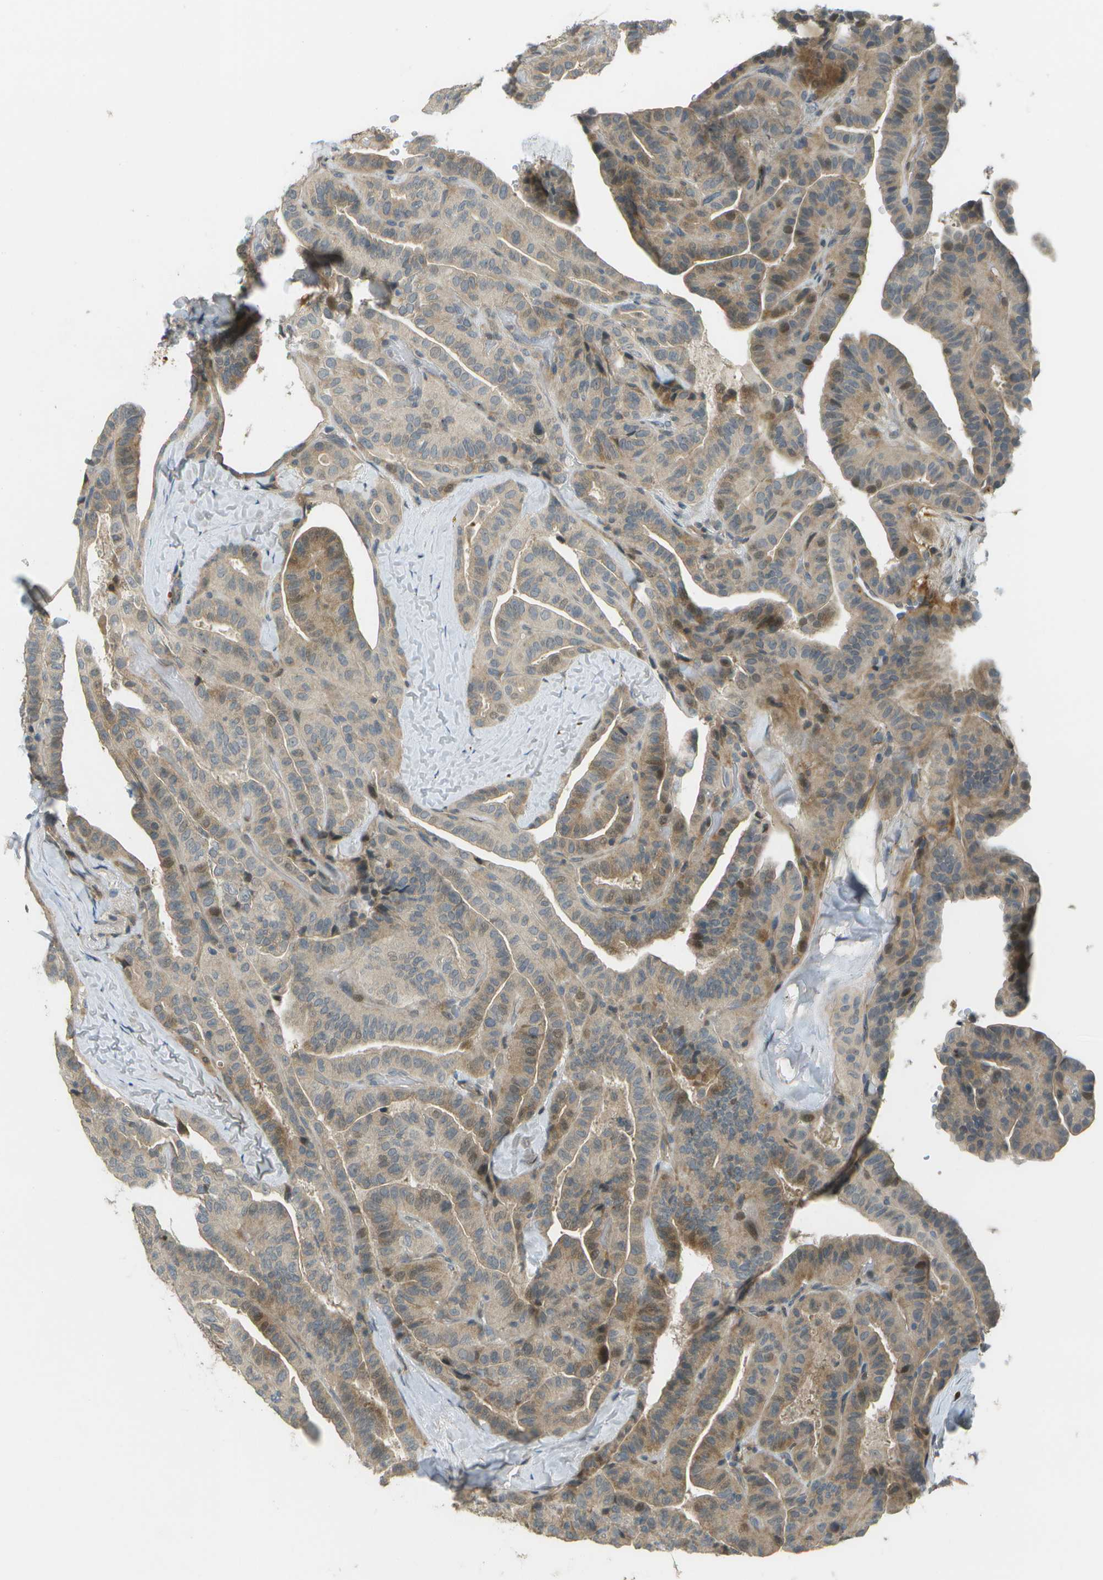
{"staining": {"intensity": "weak", "quantity": ">75%", "location": "cytoplasmic/membranous"}, "tissue": "thyroid cancer", "cell_type": "Tumor cells", "image_type": "cancer", "snomed": [{"axis": "morphology", "description": "Papillary adenocarcinoma, NOS"}, {"axis": "topography", "description": "Thyroid gland"}], "caption": "Thyroid cancer (papillary adenocarcinoma) stained for a protein (brown) displays weak cytoplasmic/membranous positive expression in approximately >75% of tumor cells.", "gene": "WNK2", "patient": {"sex": "male", "age": 77}}